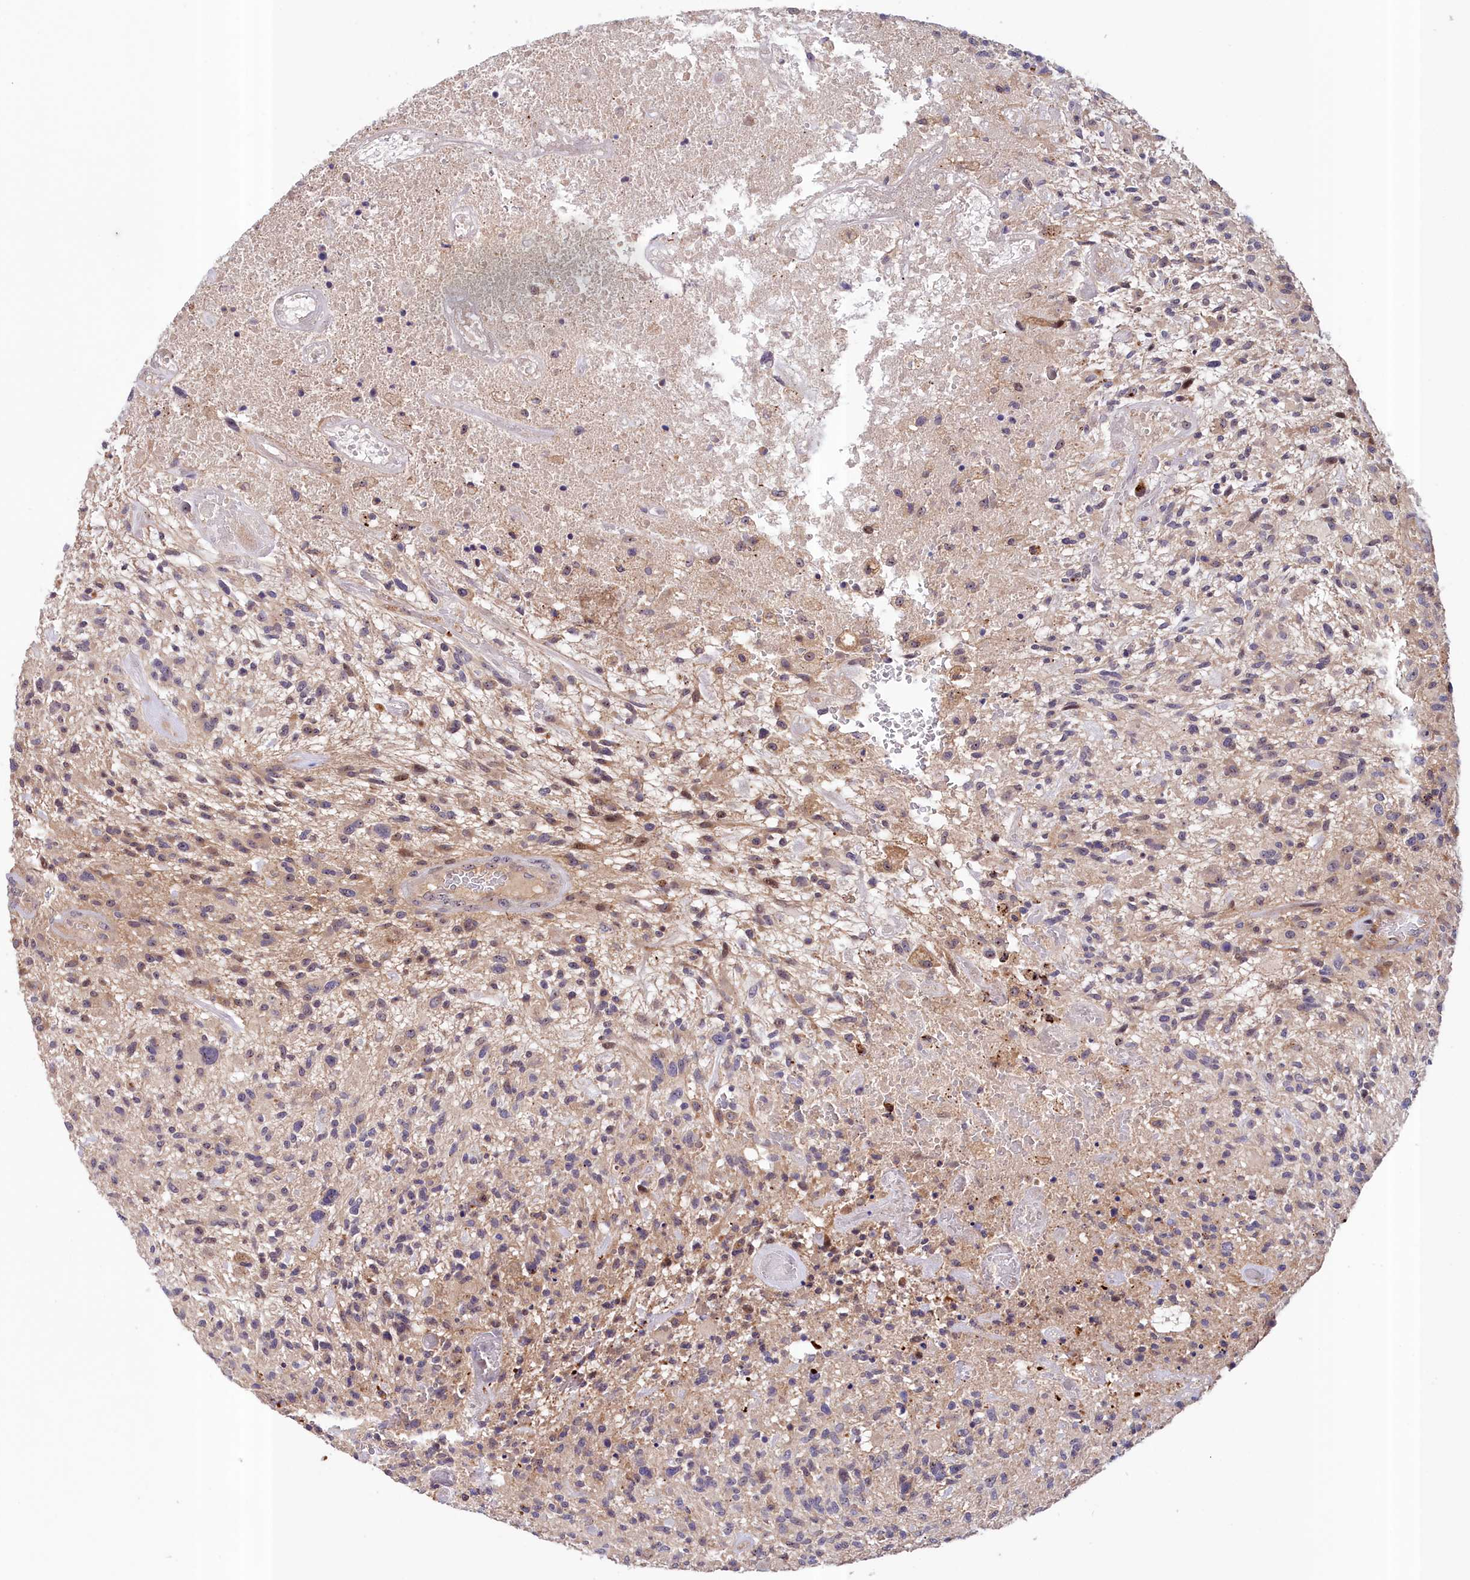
{"staining": {"intensity": "negative", "quantity": "none", "location": "none"}, "tissue": "glioma", "cell_type": "Tumor cells", "image_type": "cancer", "snomed": [{"axis": "morphology", "description": "Glioma, malignant, High grade"}, {"axis": "topography", "description": "Brain"}], "caption": "There is no significant positivity in tumor cells of glioma.", "gene": "NEURL4", "patient": {"sex": "male", "age": 47}}